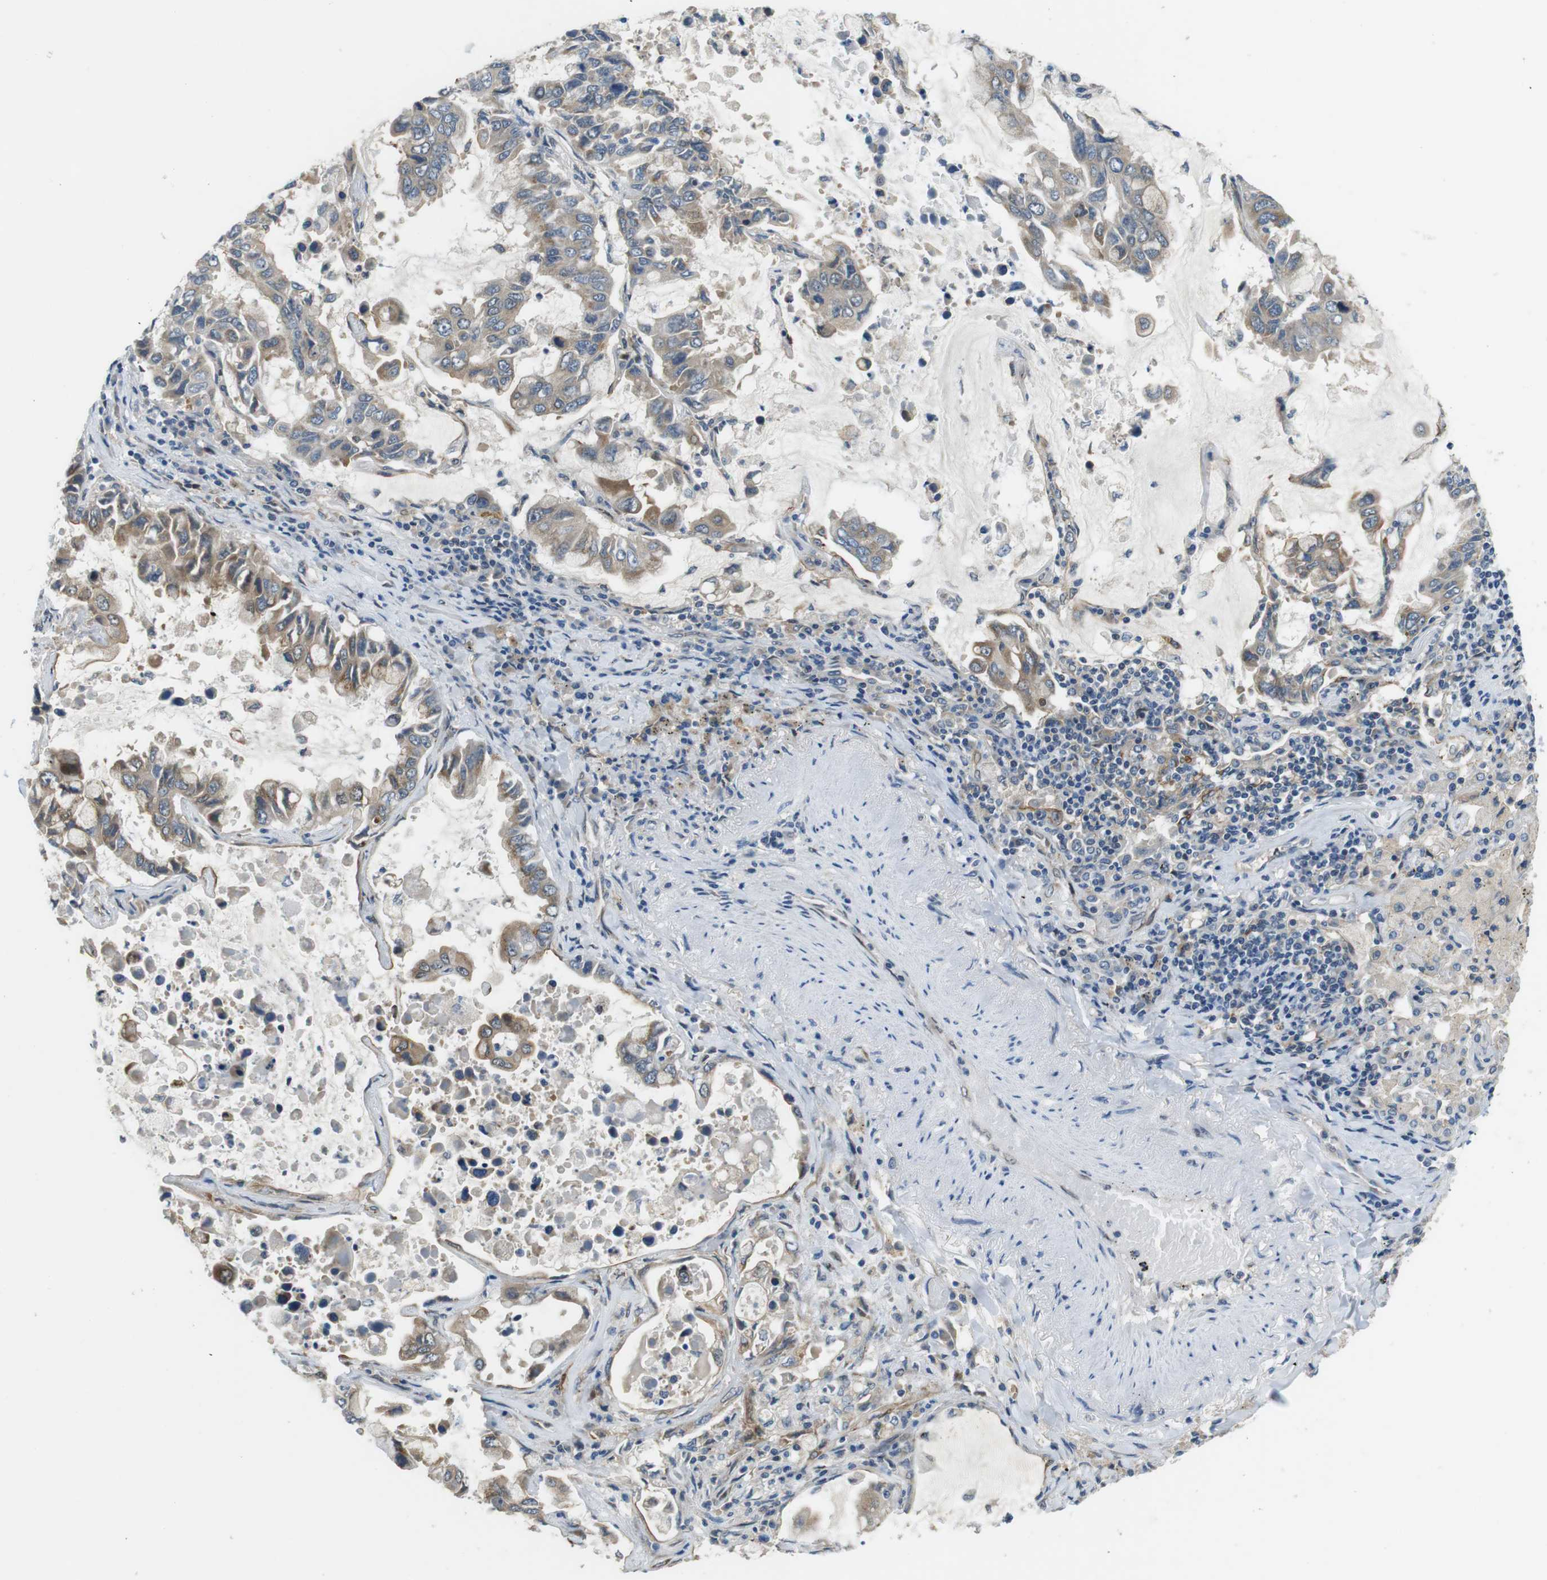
{"staining": {"intensity": "moderate", "quantity": "<25%", "location": "cytoplasmic/membranous"}, "tissue": "lung cancer", "cell_type": "Tumor cells", "image_type": "cancer", "snomed": [{"axis": "morphology", "description": "Adenocarcinoma, NOS"}, {"axis": "topography", "description": "Lung"}], "caption": "Immunohistochemical staining of human lung cancer displays moderate cytoplasmic/membranous protein staining in about <25% of tumor cells.", "gene": "PALD1", "patient": {"sex": "male", "age": 64}}